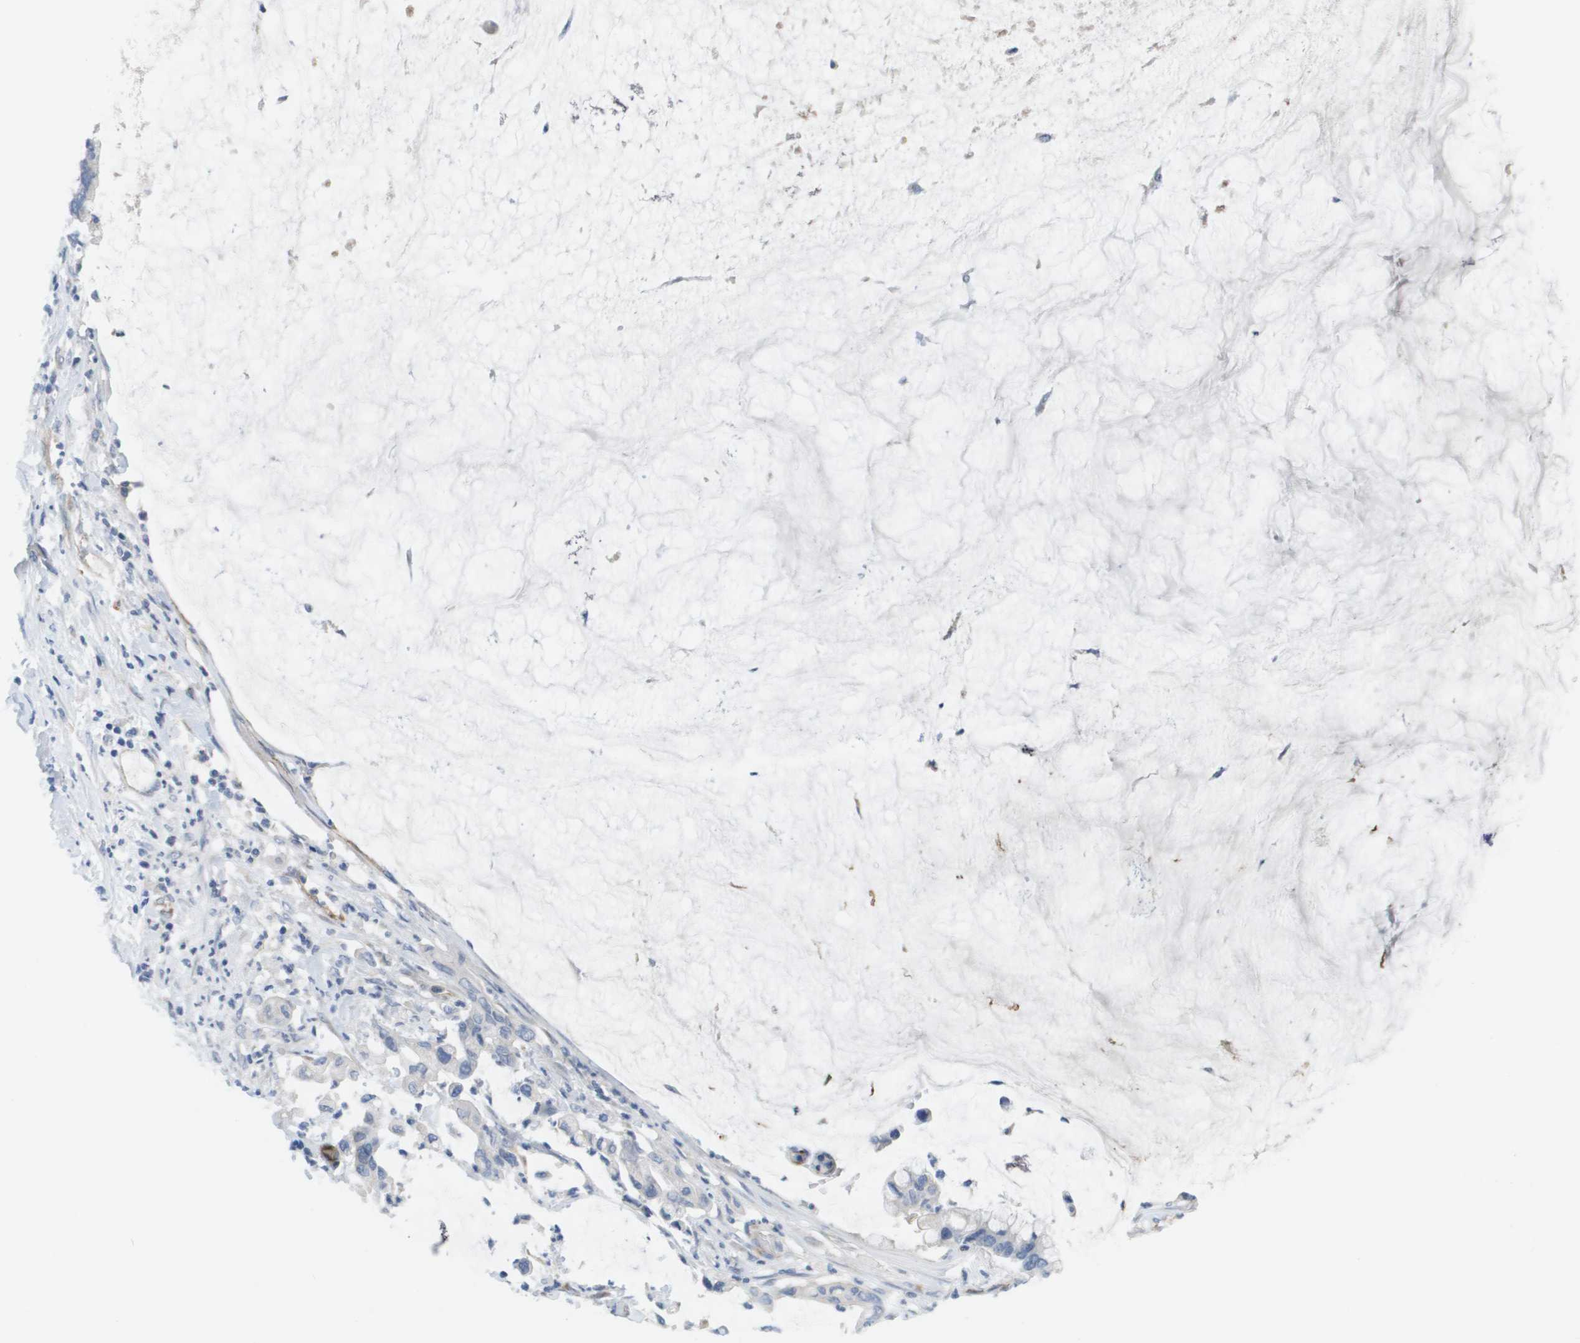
{"staining": {"intensity": "negative", "quantity": "none", "location": "none"}, "tissue": "pancreatic cancer", "cell_type": "Tumor cells", "image_type": "cancer", "snomed": [{"axis": "morphology", "description": "Adenocarcinoma, NOS"}, {"axis": "topography", "description": "Pancreas"}], "caption": "An image of pancreatic cancer (adenocarcinoma) stained for a protein reveals no brown staining in tumor cells.", "gene": "ANGPT2", "patient": {"sex": "male", "age": 41}}